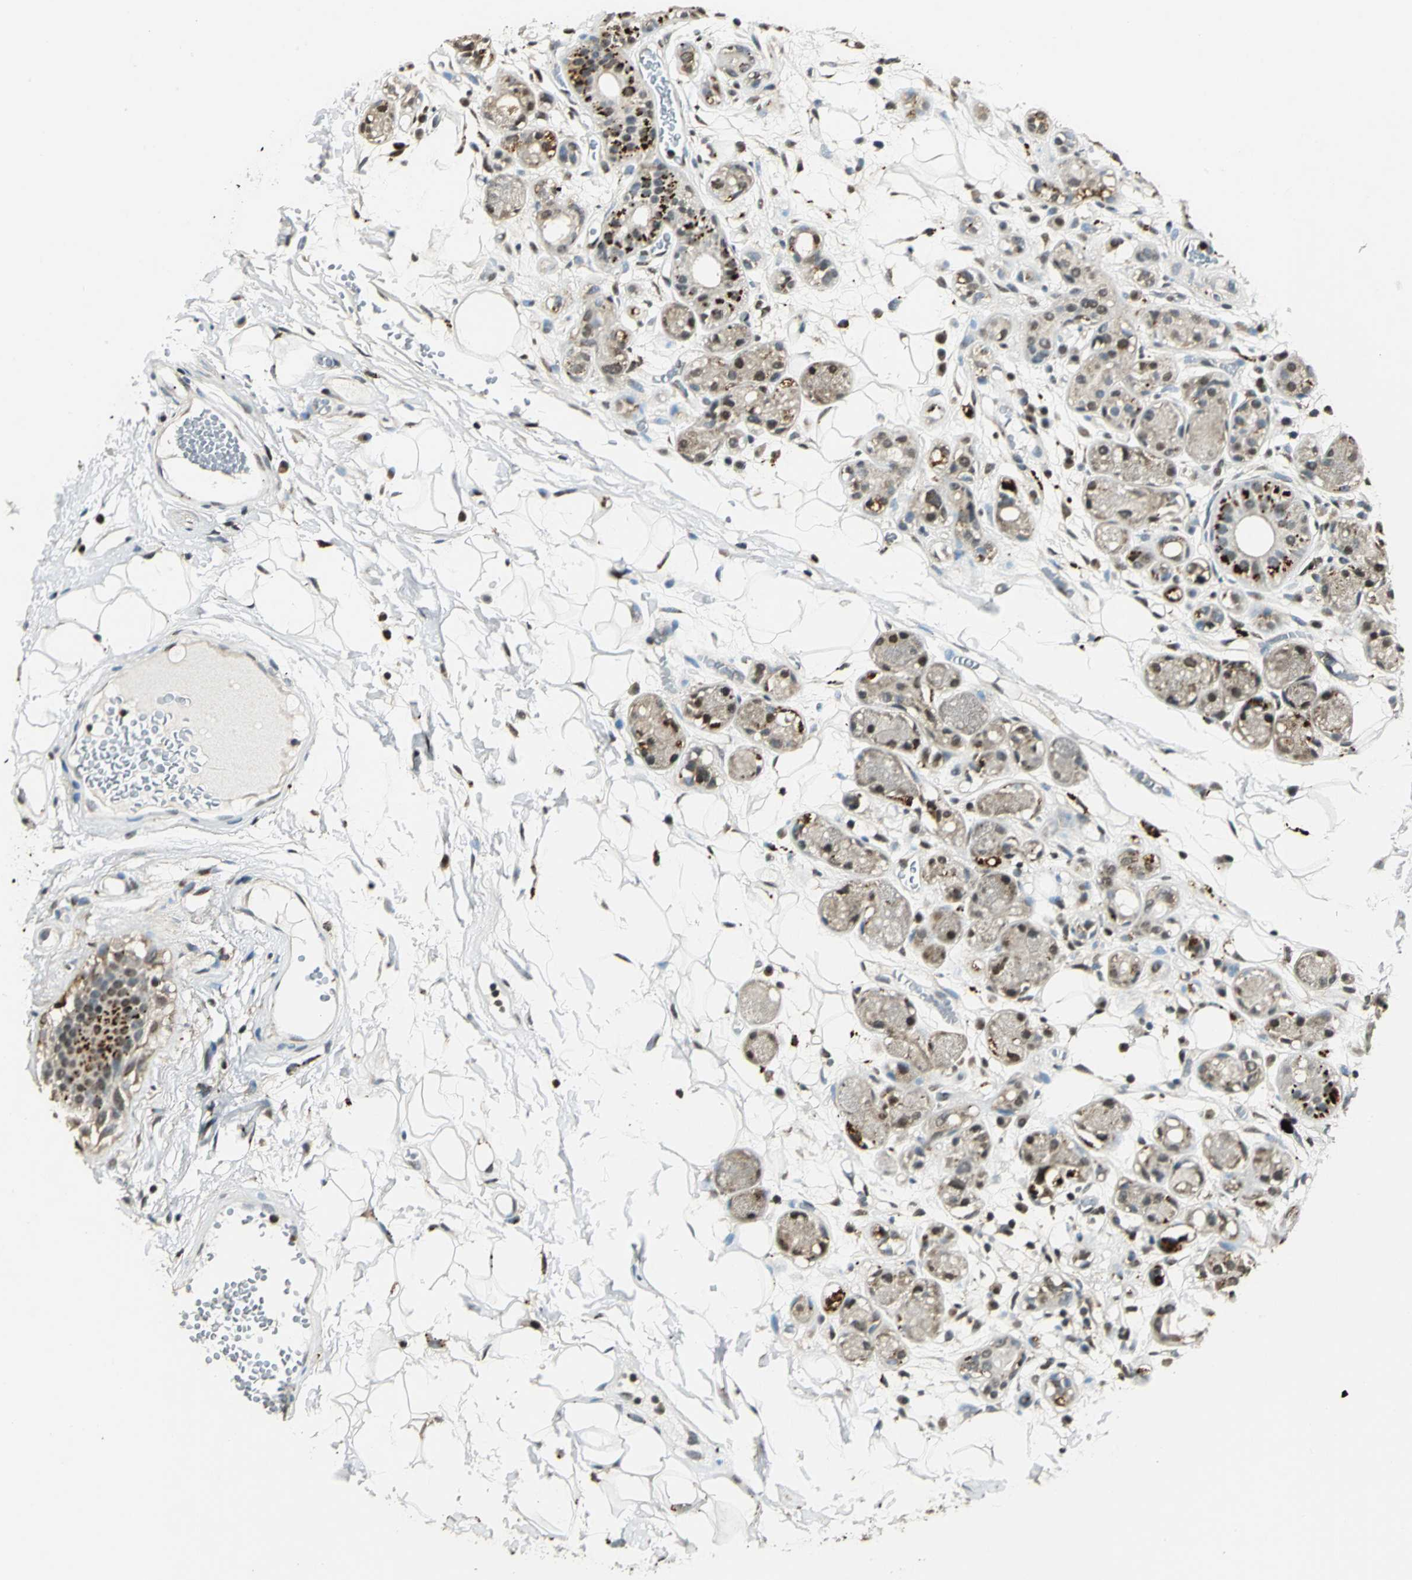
{"staining": {"intensity": "negative", "quantity": "none", "location": "none"}, "tissue": "adipose tissue", "cell_type": "Adipocytes", "image_type": "normal", "snomed": [{"axis": "morphology", "description": "Normal tissue, NOS"}, {"axis": "morphology", "description": "Inflammation, NOS"}, {"axis": "topography", "description": "Vascular tissue"}, {"axis": "topography", "description": "Salivary gland"}], "caption": "This is a histopathology image of immunohistochemistry (IHC) staining of normal adipose tissue, which shows no positivity in adipocytes. Brightfield microscopy of immunohistochemistry (IHC) stained with DAB (3,3'-diaminobenzidine) (brown) and hematoxylin (blue), captured at high magnification.", "gene": "PPP1R13L", "patient": {"sex": "female", "age": 75}}